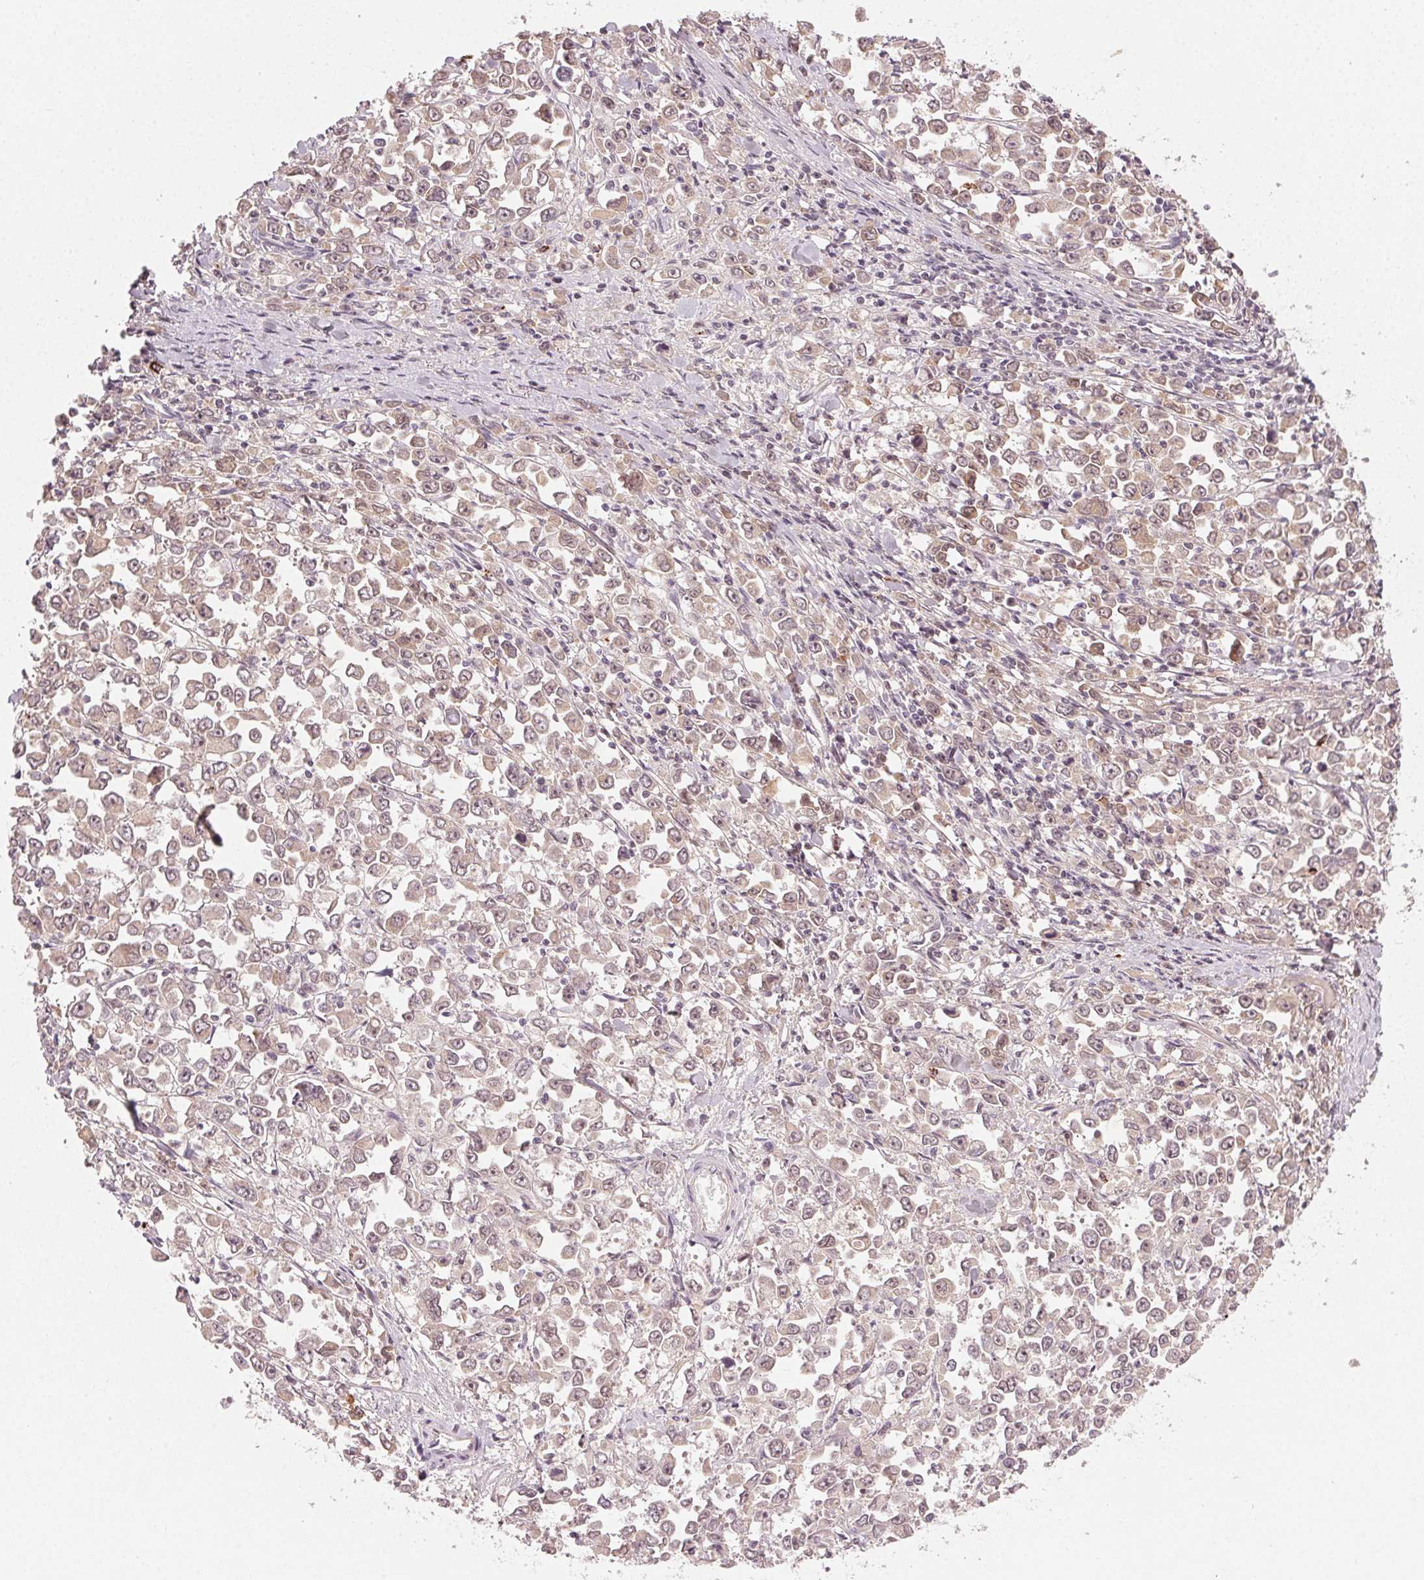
{"staining": {"intensity": "weak", "quantity": "<25%", "location": "cytoplasmic/membranous"}, "tissue": "stomach cancer", "cell_type": "Tumor cells", "image_type": "cancer", "snomed": [{"axis": "morphology", "description": "Adenocarcinoma, NOS"}, {"axis": "topography", "description": "Stomach, upper"}], "caption": "Tumor cells are negative for brown protein staining in stomach adenocarcinoma. (DAB immunohistochemistry (IHC) with hematoxylin counter stain).", "gene": "TUB", "patient": {"sex": "male", "age": 70}}